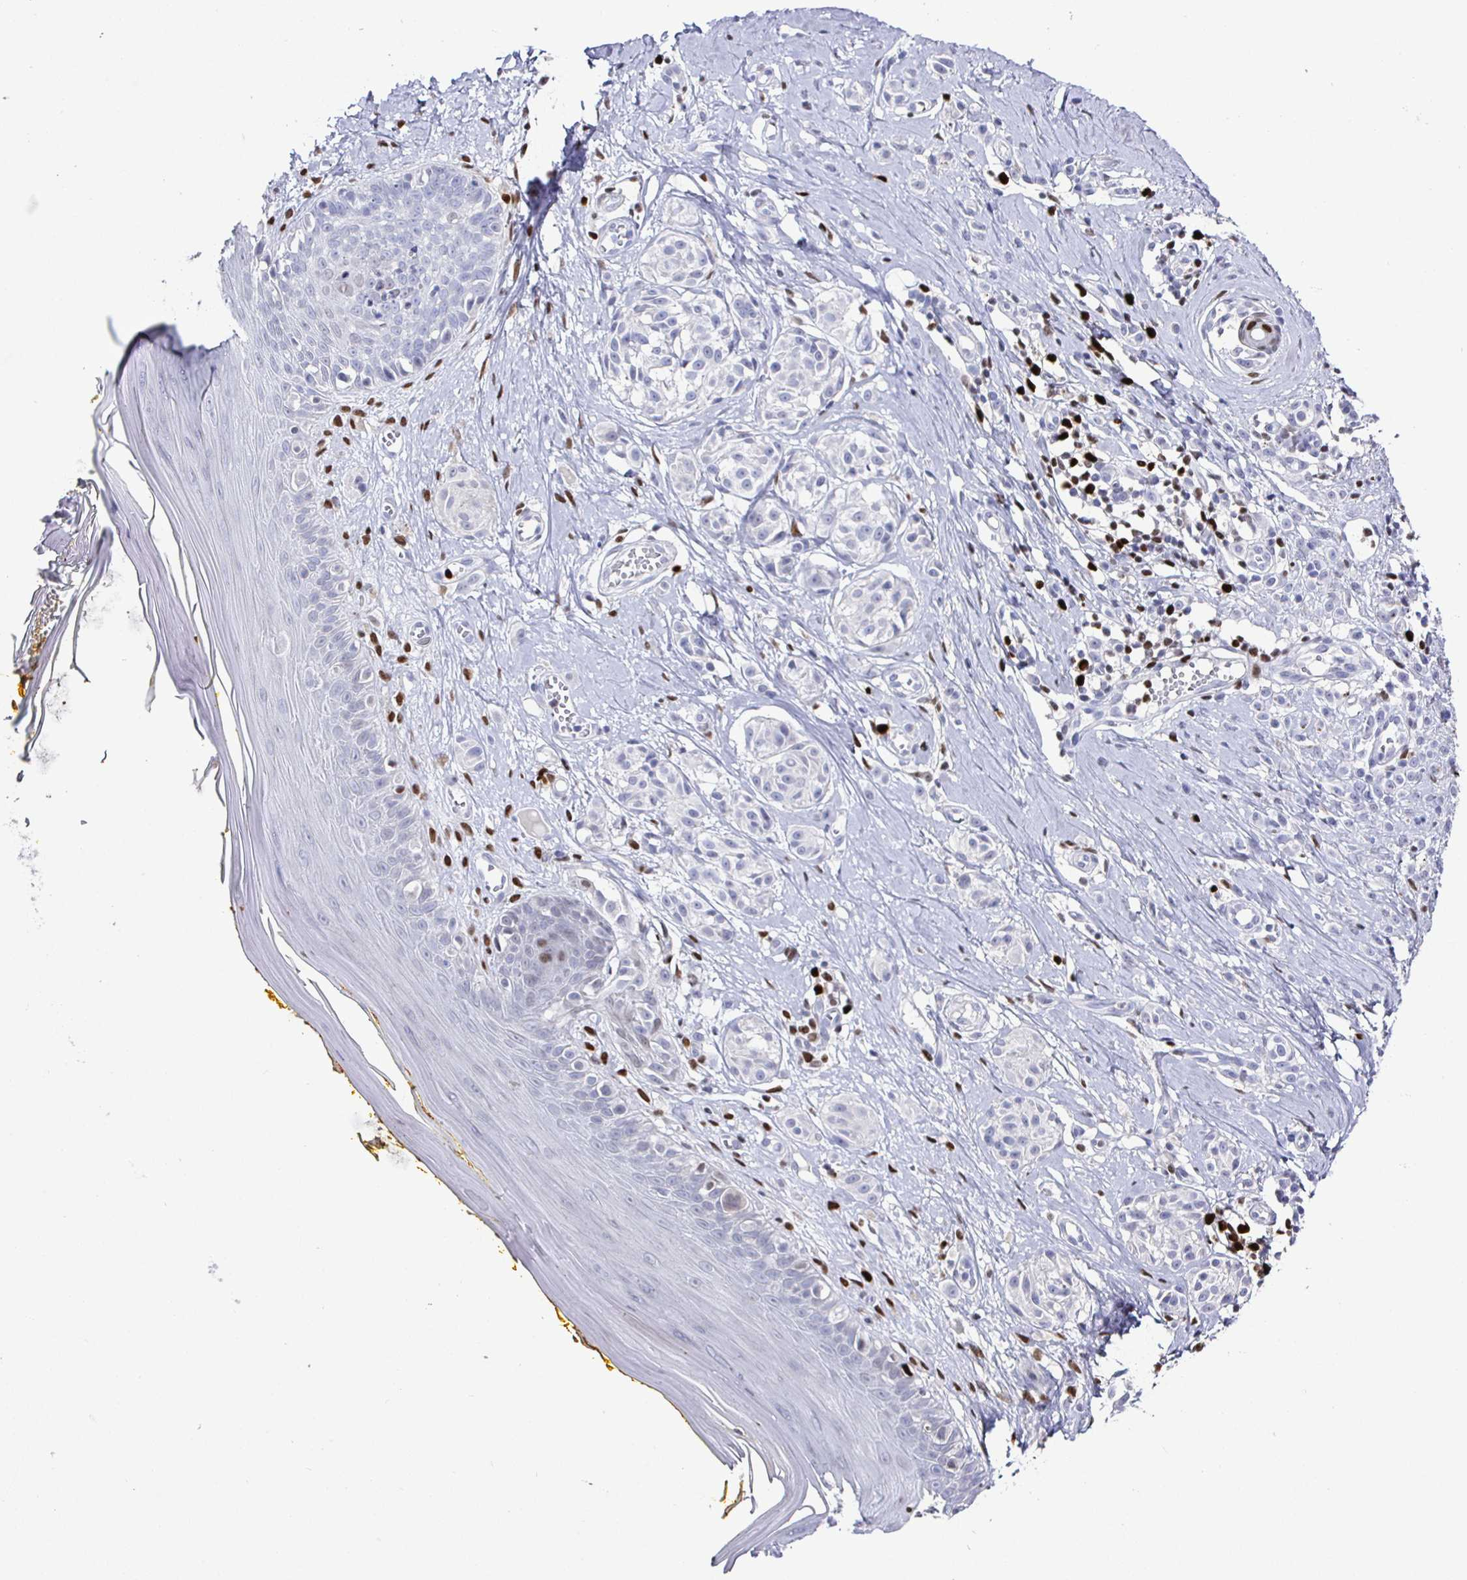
{"staining": {"intensity": "negative", "quantity": "none", "location": "none"}, "tissue": "melanoma", "cell_type": "Tumor cells", "image_type": "cancer", "snomed": [{"axis": "morphology", "description": "Malignant melanoma, NOS"}, {"axis": "topography", "description": "Skin"}], "caption": "Image shows no protein staining in tumor cells of malignant melanoma tissue.", "gene": "RUNX2", "patient": {"sex": "male", "age": 74}}